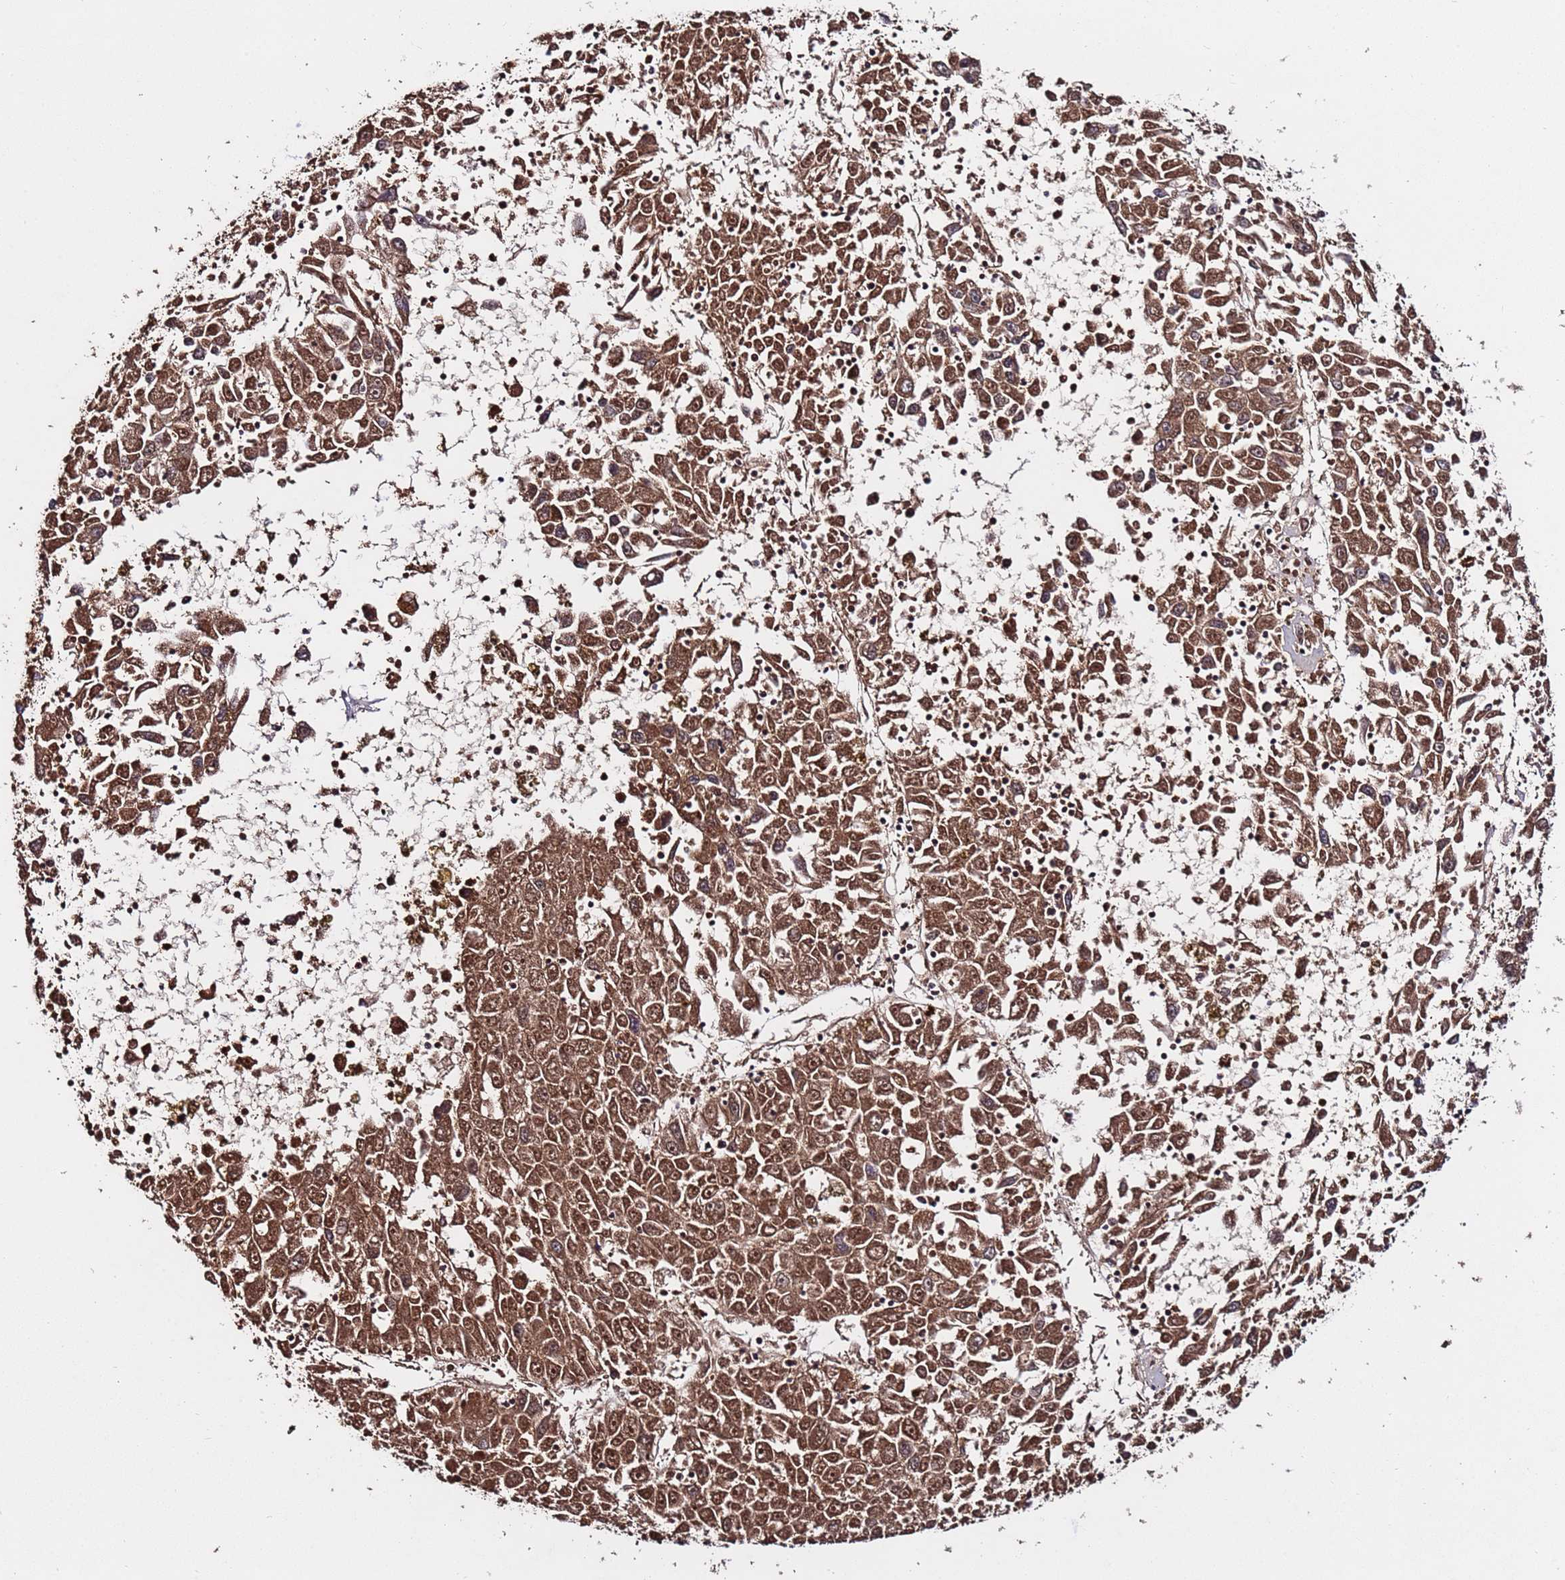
{"staining": {"intensity": "moderate", "quantity": ">75%", "location": "cytoplasmic/membranous"}, "tissue": "liver cancer", "cell_type": "Tumor cells", "image_type": "cancer", "snomed": [{"axis": "morphology", "description": "Carcinoma, Hepatocellular, NOS"}, {"axis": "topography", "description": "Liver"}], "caption": "This photomicrograph demonstrates immunohistochemistry staining of human liver cancer, with medium moderate cytoplasmic/membranous positivity in about >75% of tumor cells.", "gene": "RPS15A", "patient": {"sex": "male", "age": 49}}